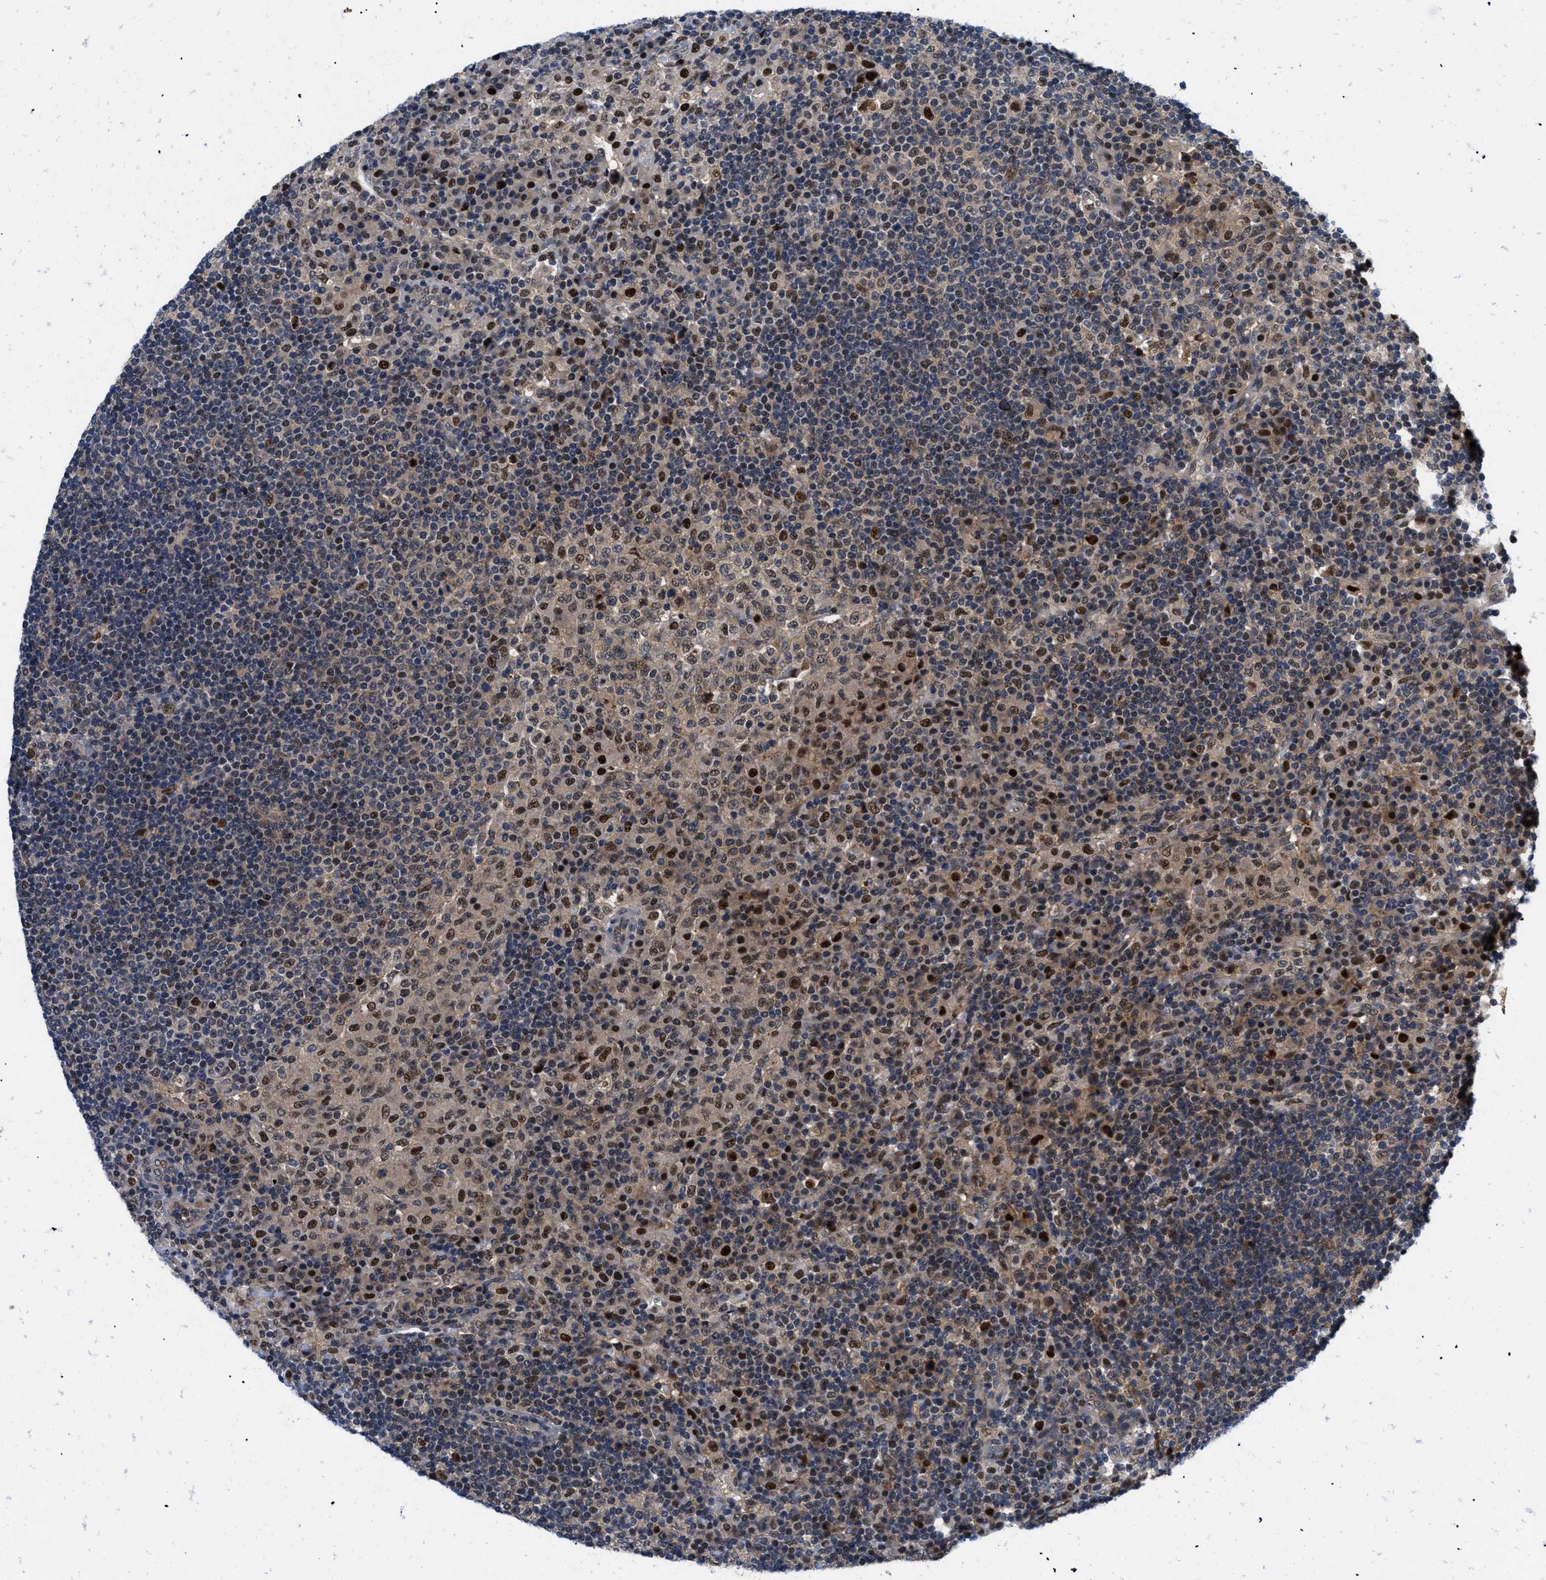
{"staining": {"intensity": "moderate", "quantity": "<25%", "location": "cytoplasmic/membranous,nuclear"}, "tissue": "lymph node", "cell_type": "Germinal center cells", "image_type": "normal", "snomed": [{"axis": "morphology", "description": "Normal tissue, NOS"}, {"axis": "topography", "description": "Lymph node"}], "caption": "The histopathology image exhibits staining of unremarkable lymph node, revealing moderate cytoplasmic/membranous,nuclear protein expression (brown color) within germinal center cells.", "gene": "SLC29A2", "patient": {"sex": "female", "age": 53}}